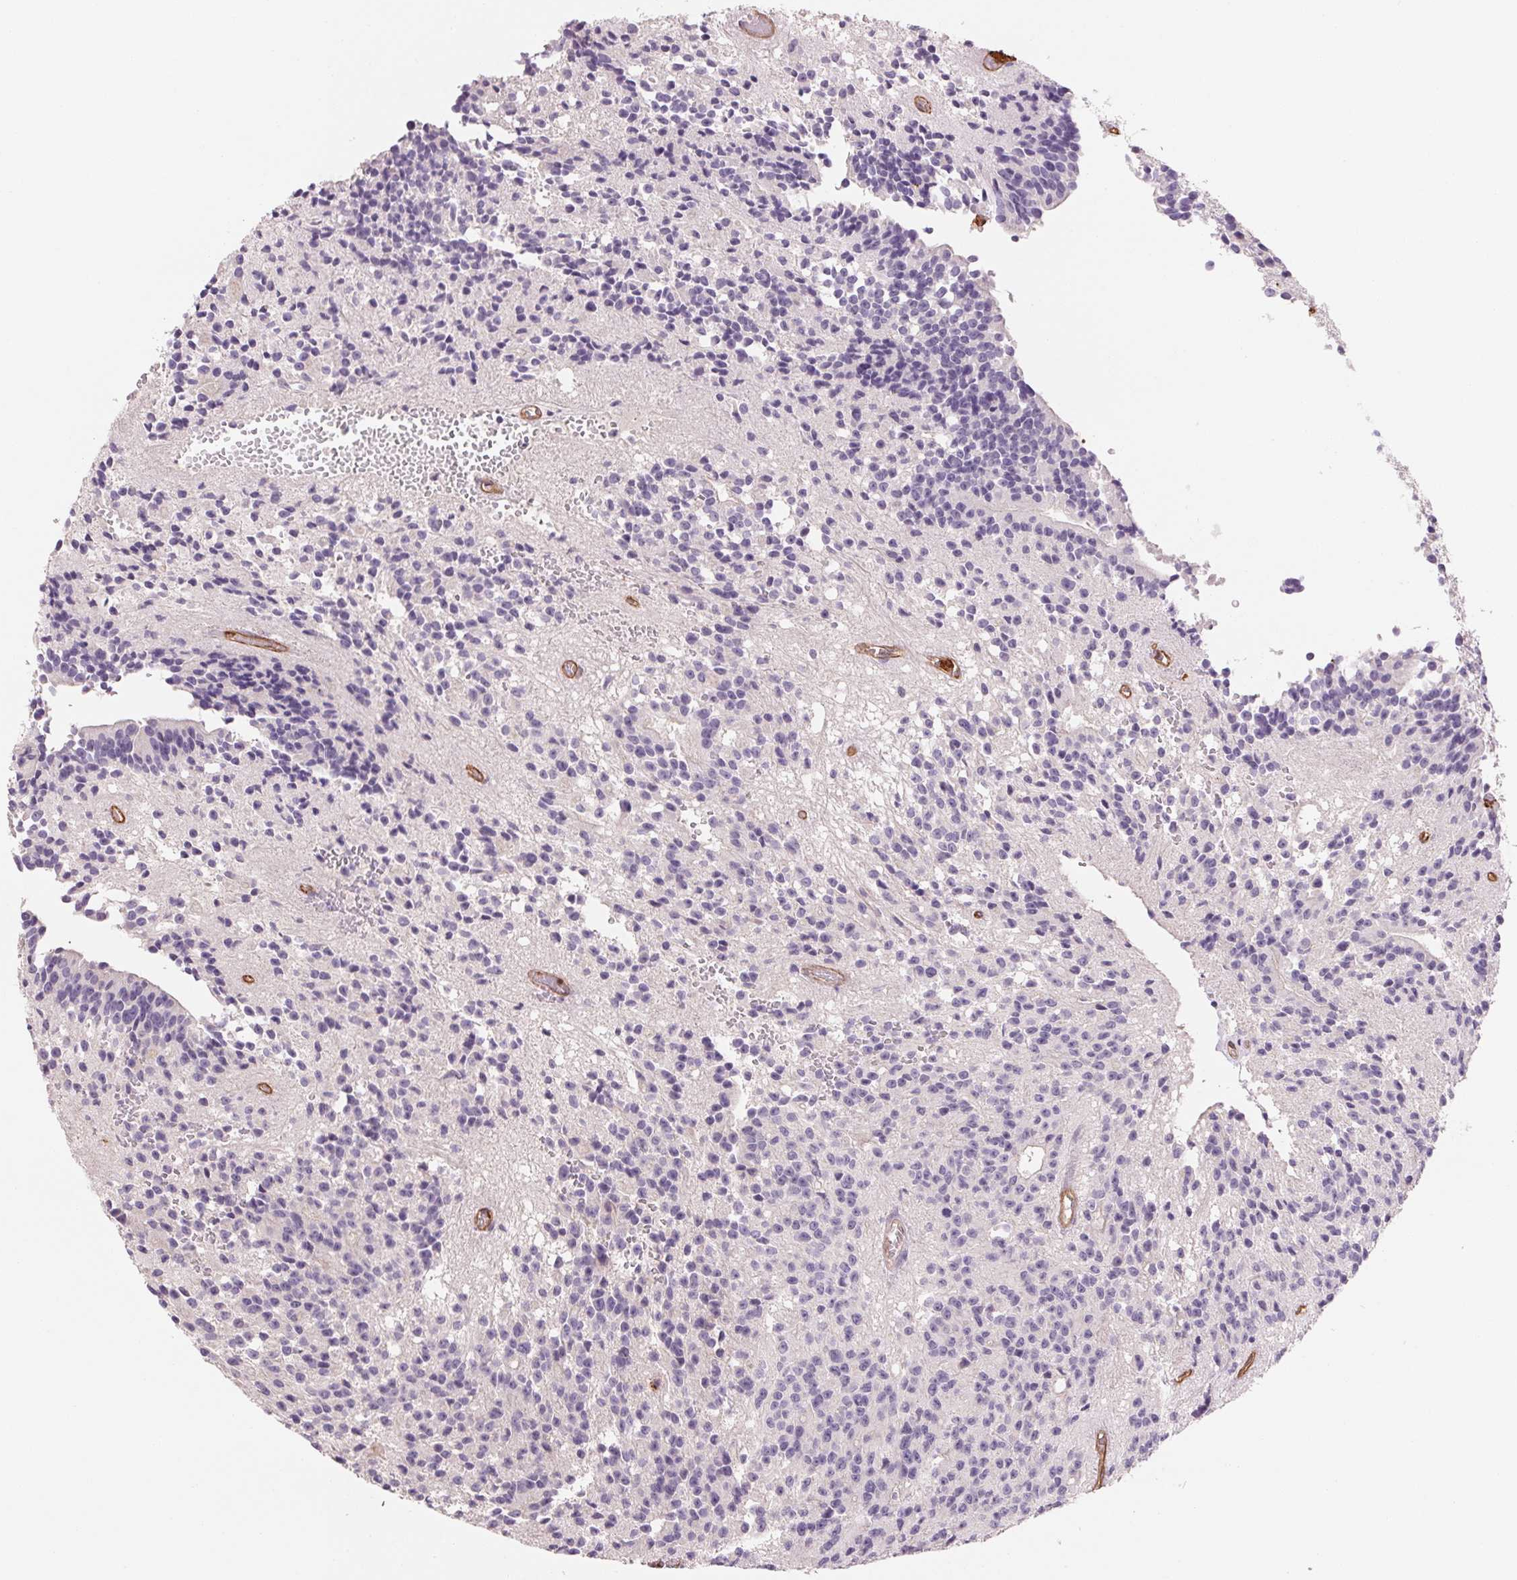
{"staining": {"intensity": "negative", "quantity": "none", "location": "none"}, "tissue": "glioma", "cell_type": "Tumor cells", "image_type": "cancer", "snomed": [{"axis": "morphology", "description": "Glioma, malignant, Low grade"}, {"axis": "topography", "description": "Brain"}], "caption": "Micrograph shows no protein expression in tumor cells of malignant glioma (low-grade) tissue.", "gene": "ANKRD13B", "patient": {"sex": "male", "age": 31}}